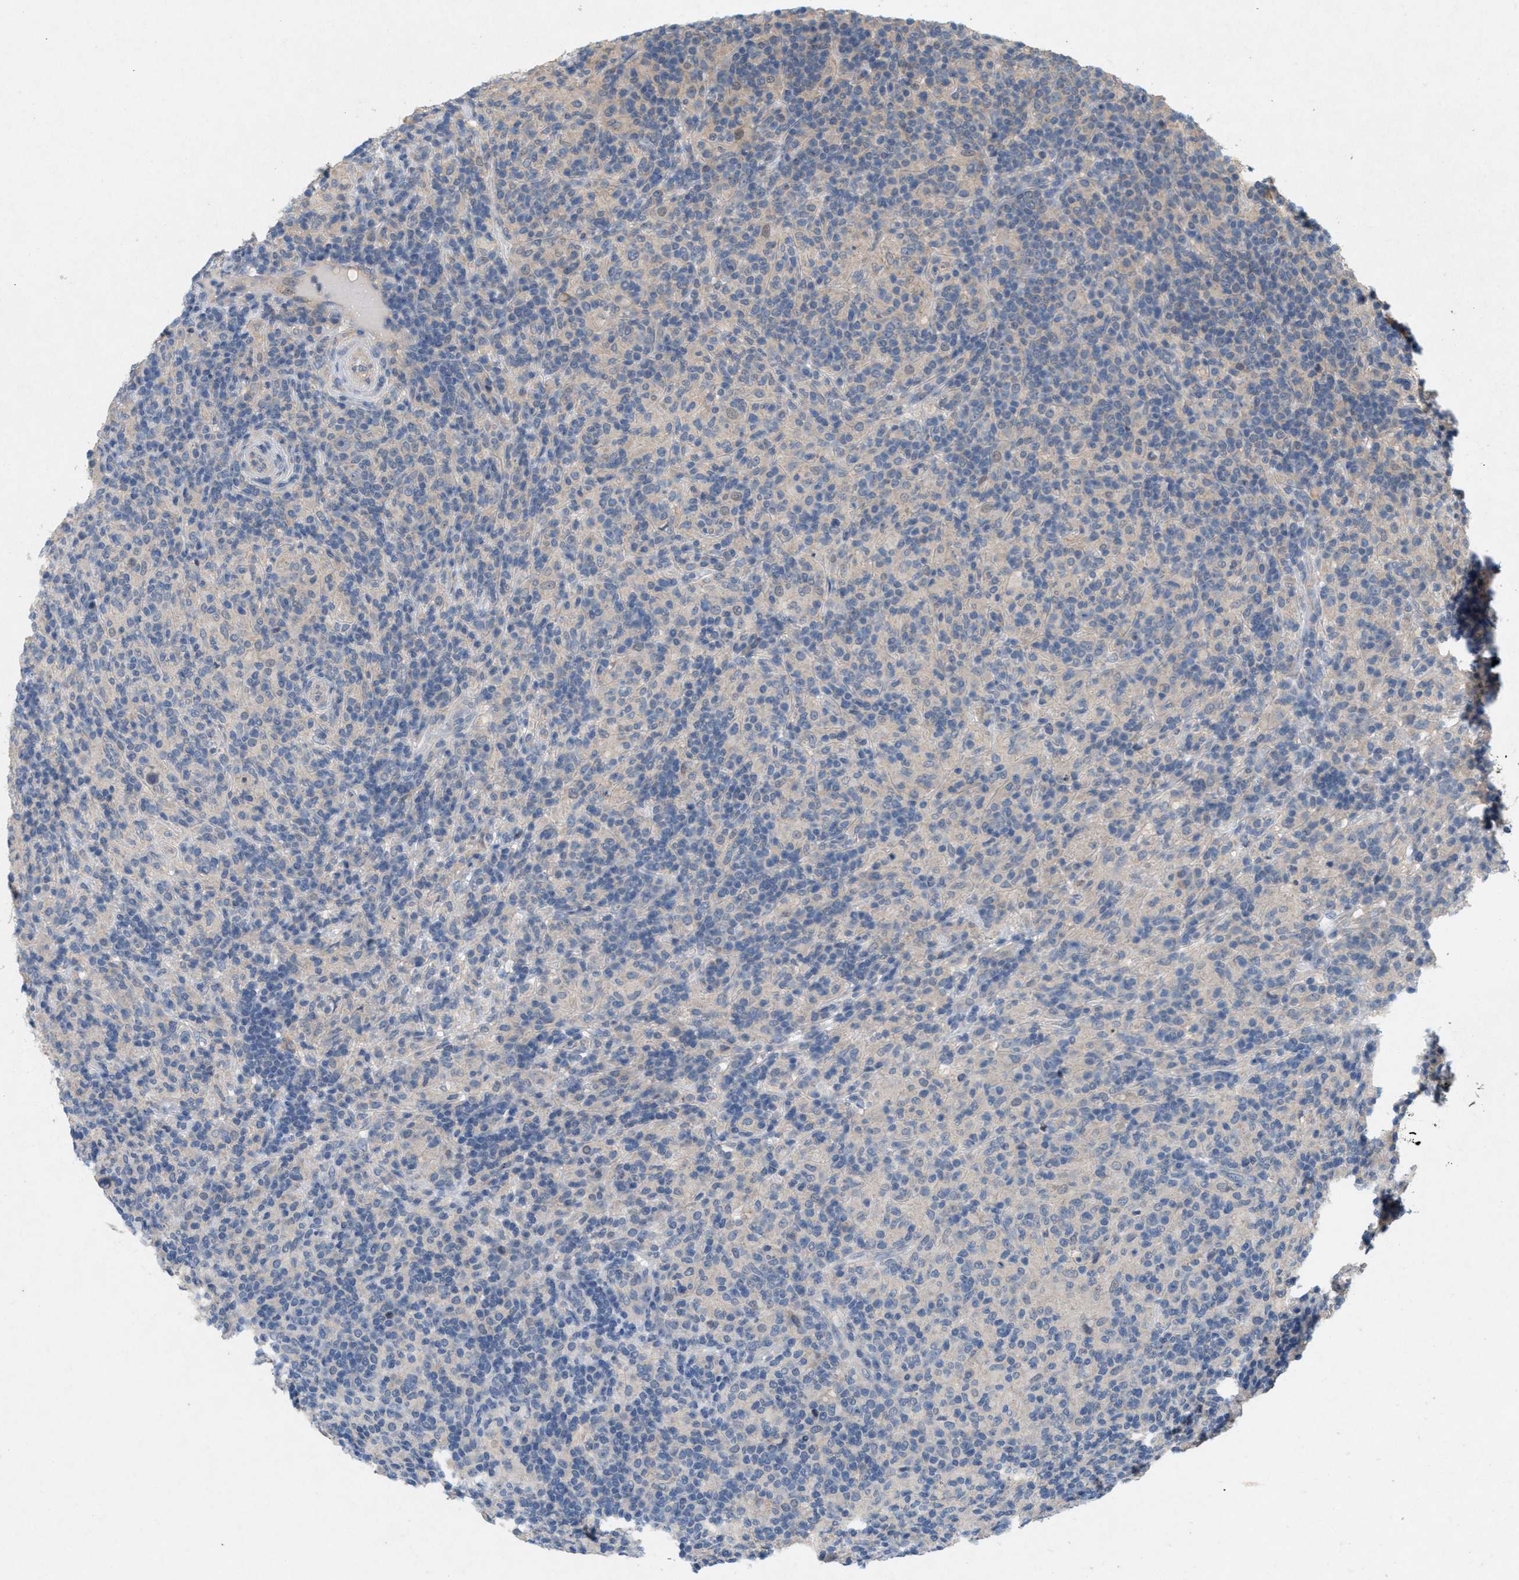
{"staining": {"intensity": "negative", "quantity": "none", "location": "none"}, "tissue": "lymphoma", "cell_type": "Tumor cells", "image_type": "cancer", "snomed": [{"axis": "morphology", "description": "Hodgkin's disease, NOS"}, {"axis": "topography", "description": "Lymph node"}], "caption": "High magnification brightfield microscopy of lymphoma stained with DAB (brown) and counterstained with hematoxylin (blue): tumor cells show no significant positivity.", "gene": "DCAF7", "patient": {"sex": "male", "age": 70}}